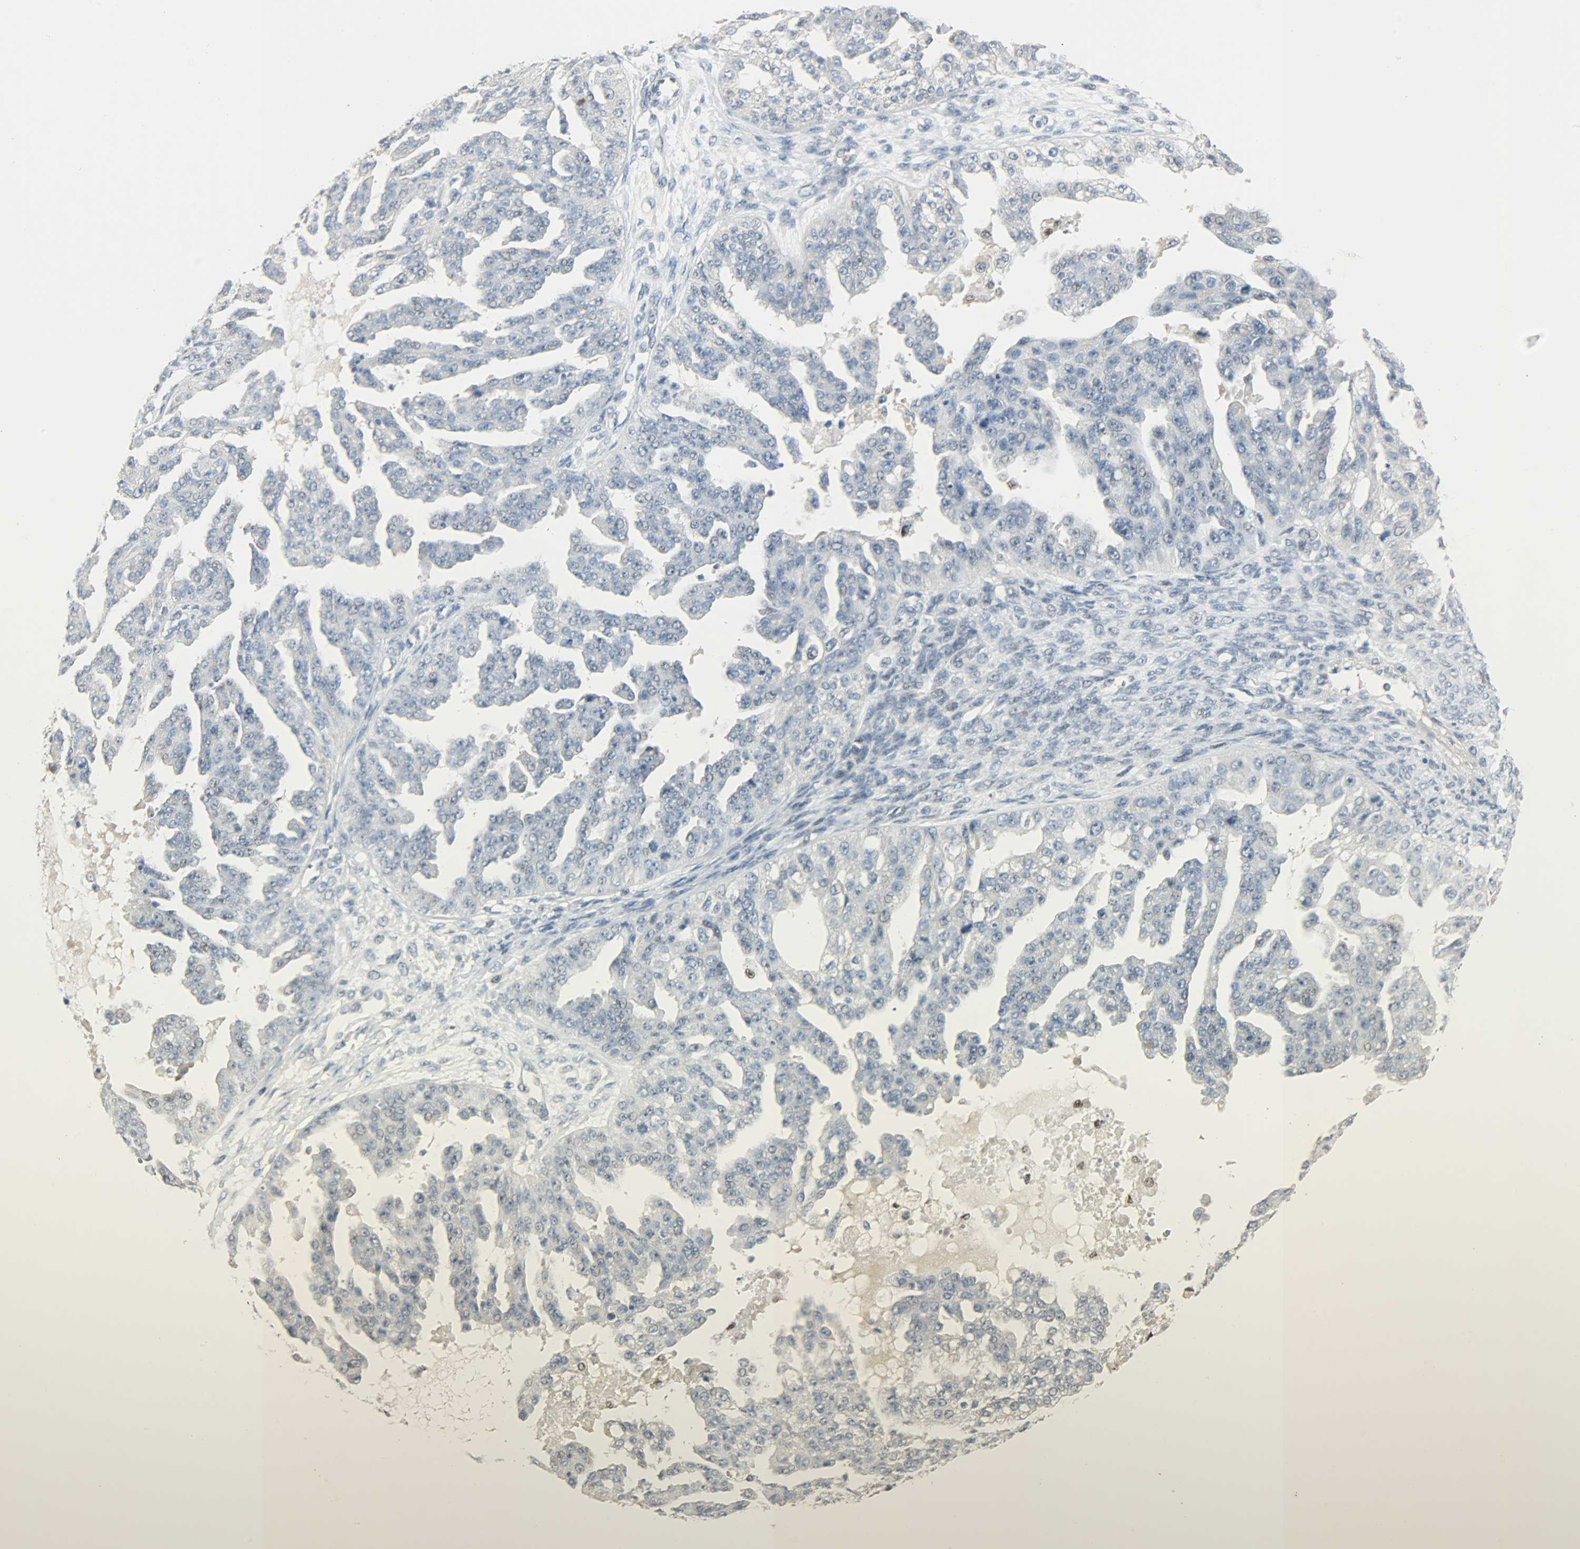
{"staining": {"intensity": "negative", "quantity": "none", "location": "none"}, "tissue": "ovarian cancer", "cell_type": "Tumor cells", "image_type": "cancer", "snomed": [{"axis": "morphology", "description": "Cystadenocarcinoma, serous, NOS"}, {"axis": "topography", "description": "Ovary"}], "caption": "DAB immunohistochemical staining of ovarian cancer exhibits no significant expression in tumor cells.", "gene": "PPARG", "patient": {"sex": "female", "age": 58}}